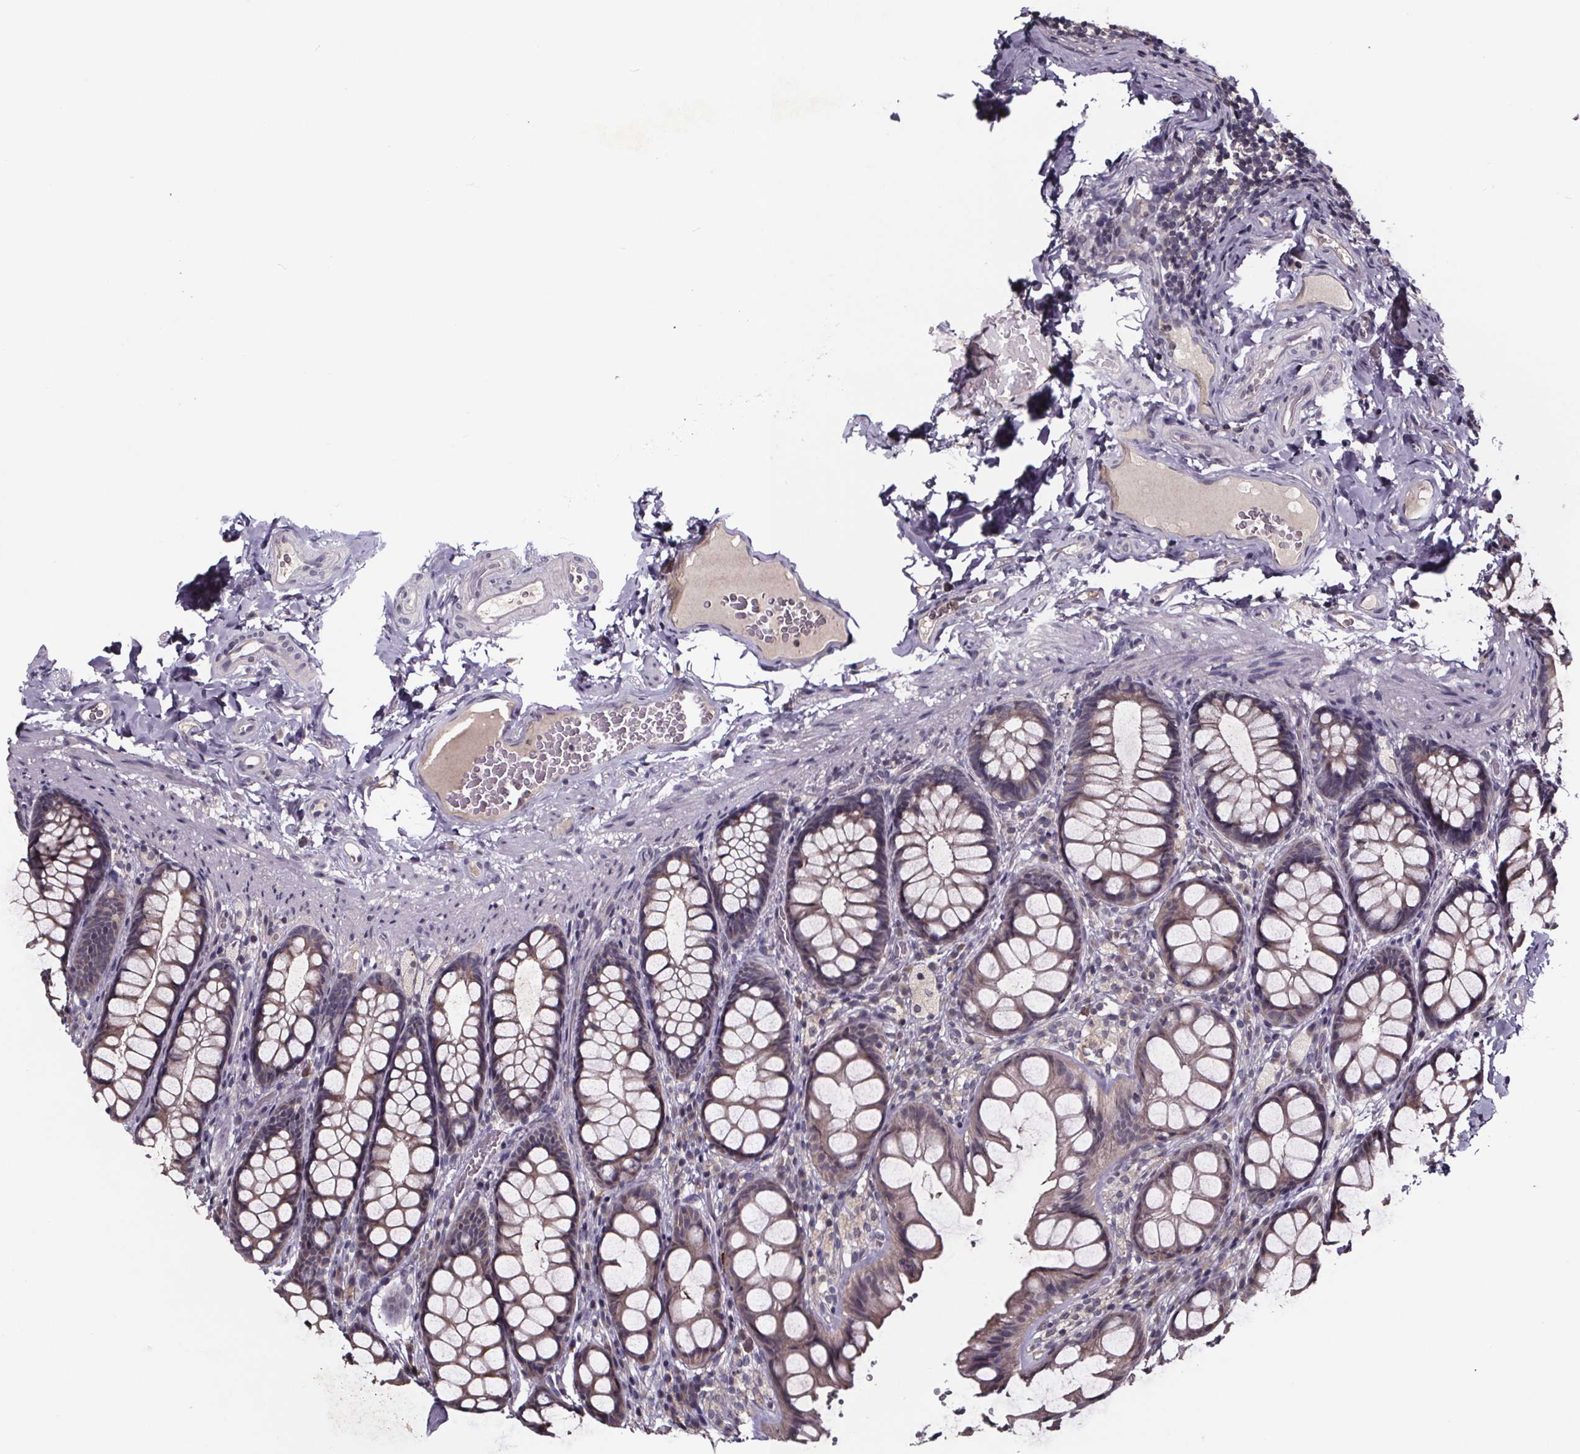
{"staining": {"intensity": "negative", "quantity": "none", "location": "none"}, "tissue": "colon", "cell_type": "Endothelial cells", "image_type": "normal", "snomed": [{"axis": "morphology", "description": "Normal tissue, NOS"}, {"axis": "topography", "description": "Colon"}], "caption": "Endothelial cells show no significant positivity in unremarkable colon. The staining was performed using DAB (3,3'-diaminobenzidine) to visualize the protein expression in brown, while the nuclei were stained in blue with hematoxylin (Magnification: 20x).", "gene": "SMIM1", "patient": {"sex": "male", "age": 47}}